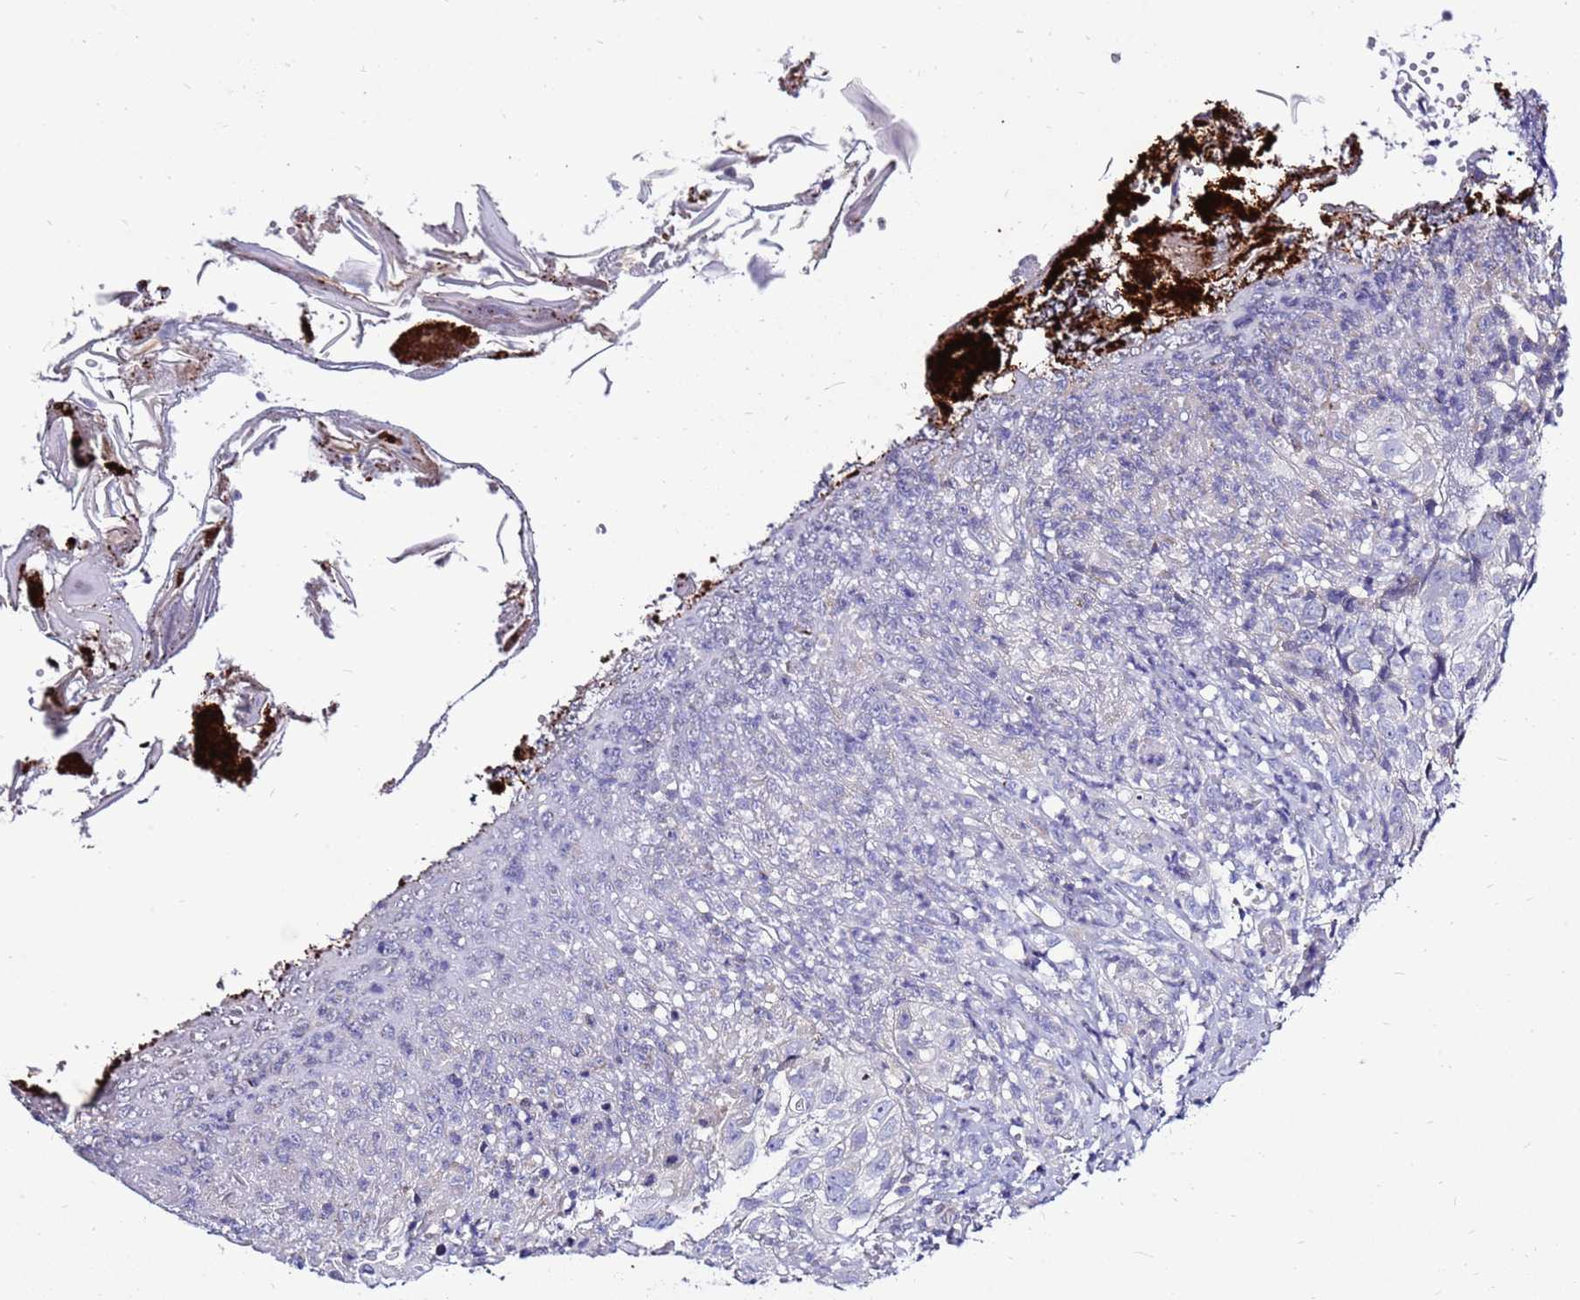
{"staining": {"intensity": "negative", "quantity": "none", "location": "none"}, "tissue": "skin cancer", "cell_type": "Tumor cells", "image_type": "cancer", "snomed": [{"axis": "morphology", "description": "Basal cell carcinoma"}, {"axis": "topography", "description": "Skin"}], "caption": "Tumor cells are negative for protein expression in human skin cancer (basal cell carcinoma).", "gene": "IGF1R", "patient": {"sex": "female", "age": 84}}